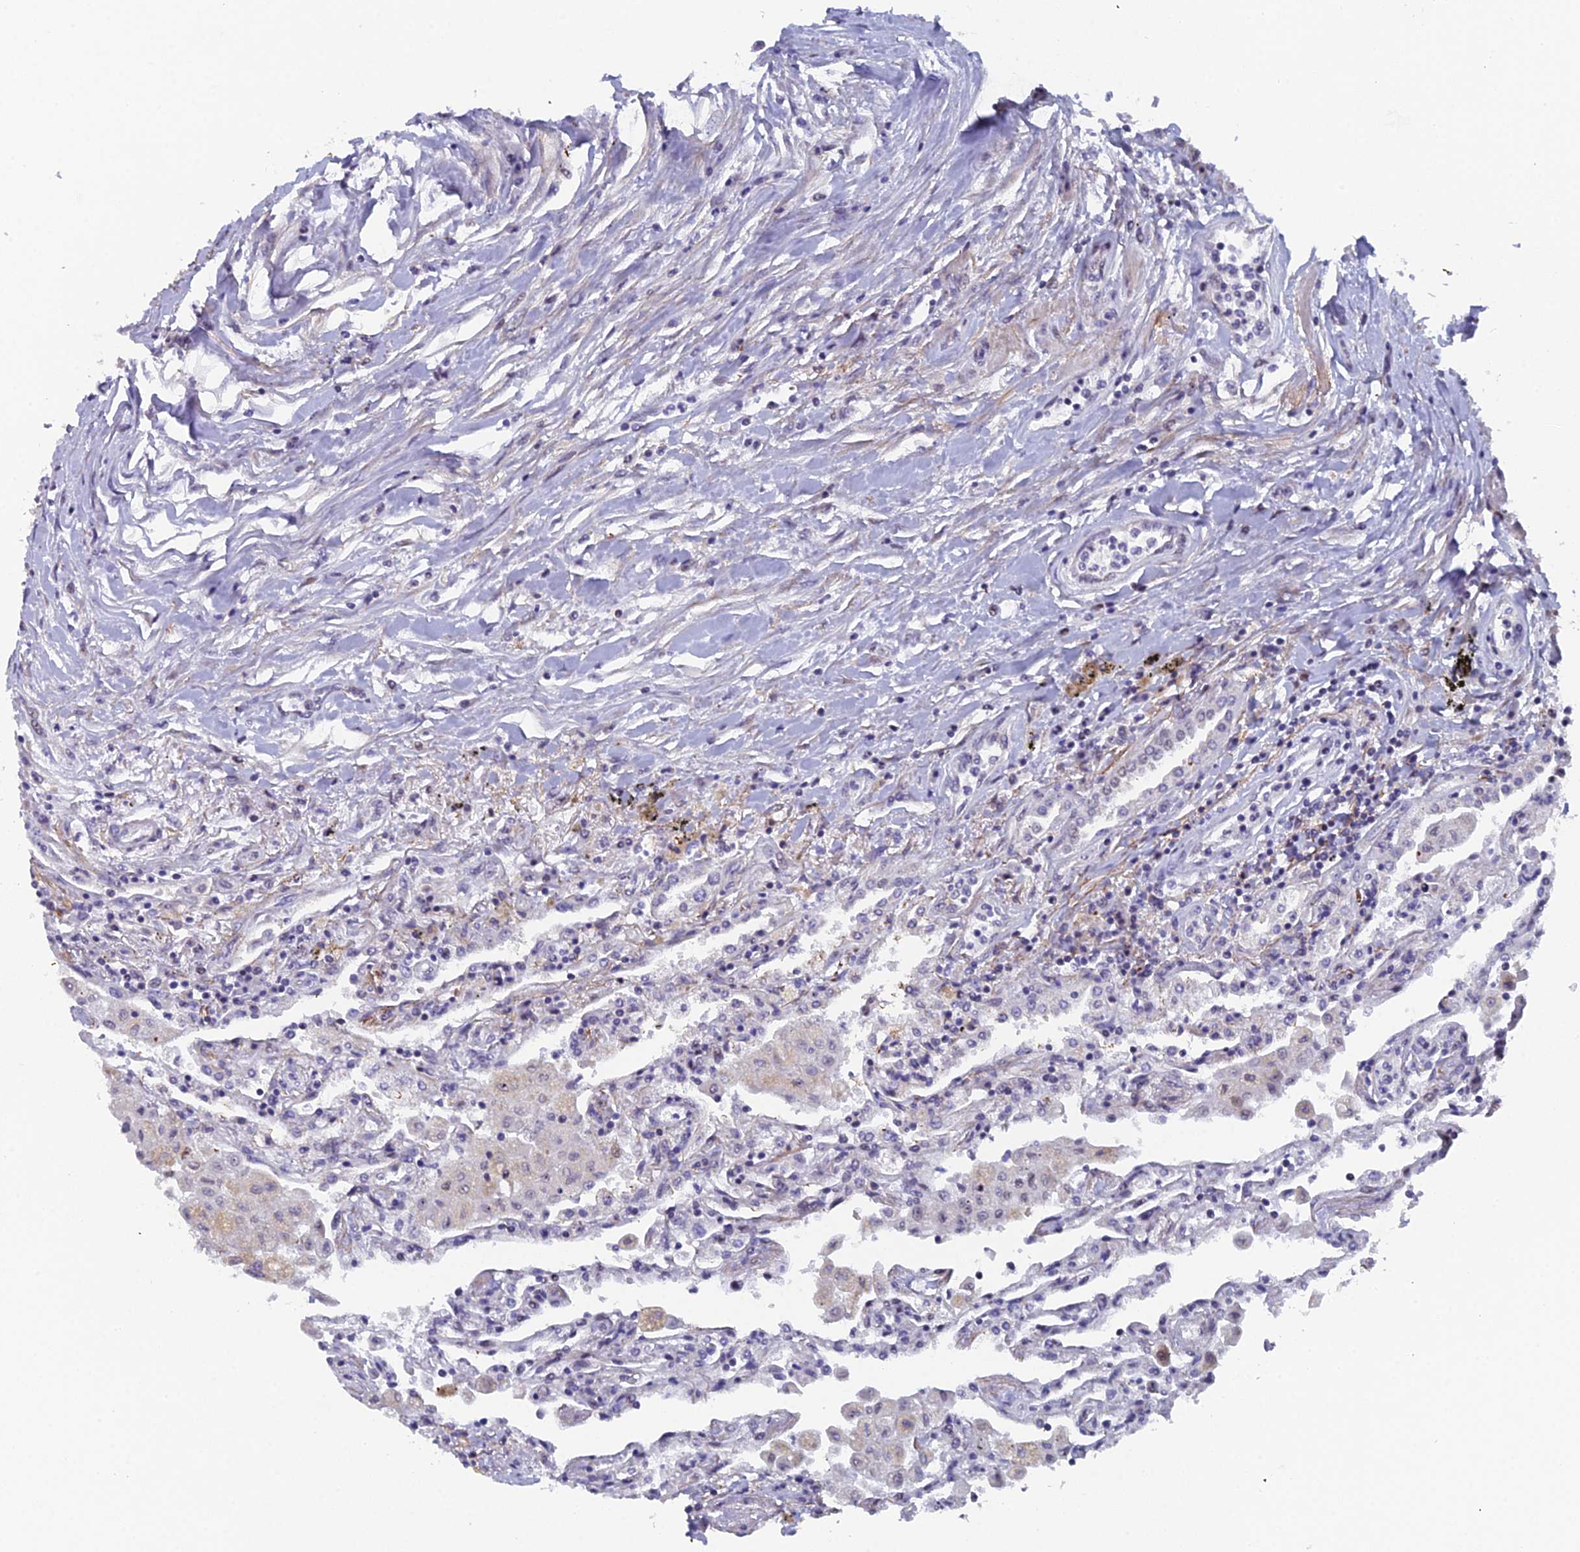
{"staining": {"intensity": "negative", "quantity": "none", "location": "none"}, "tissue": "lung", "cell_type": "Alveolar cells", "image_type": "normal", "snomed": [{"axis": "morphology", "description": "Normal tissue, NOS"}, {"axis": "topography", "description": "Bronchus"}, {"axis": "topography", "description": "Lung"}], "caption": "Immunohistochemistry micrograph of unremarkable lung stained for a protein (brown), which exhibits no positivity in alveolar cells.", "gene": "XKR9", "patient": {"sex": "female", "age": 49}}